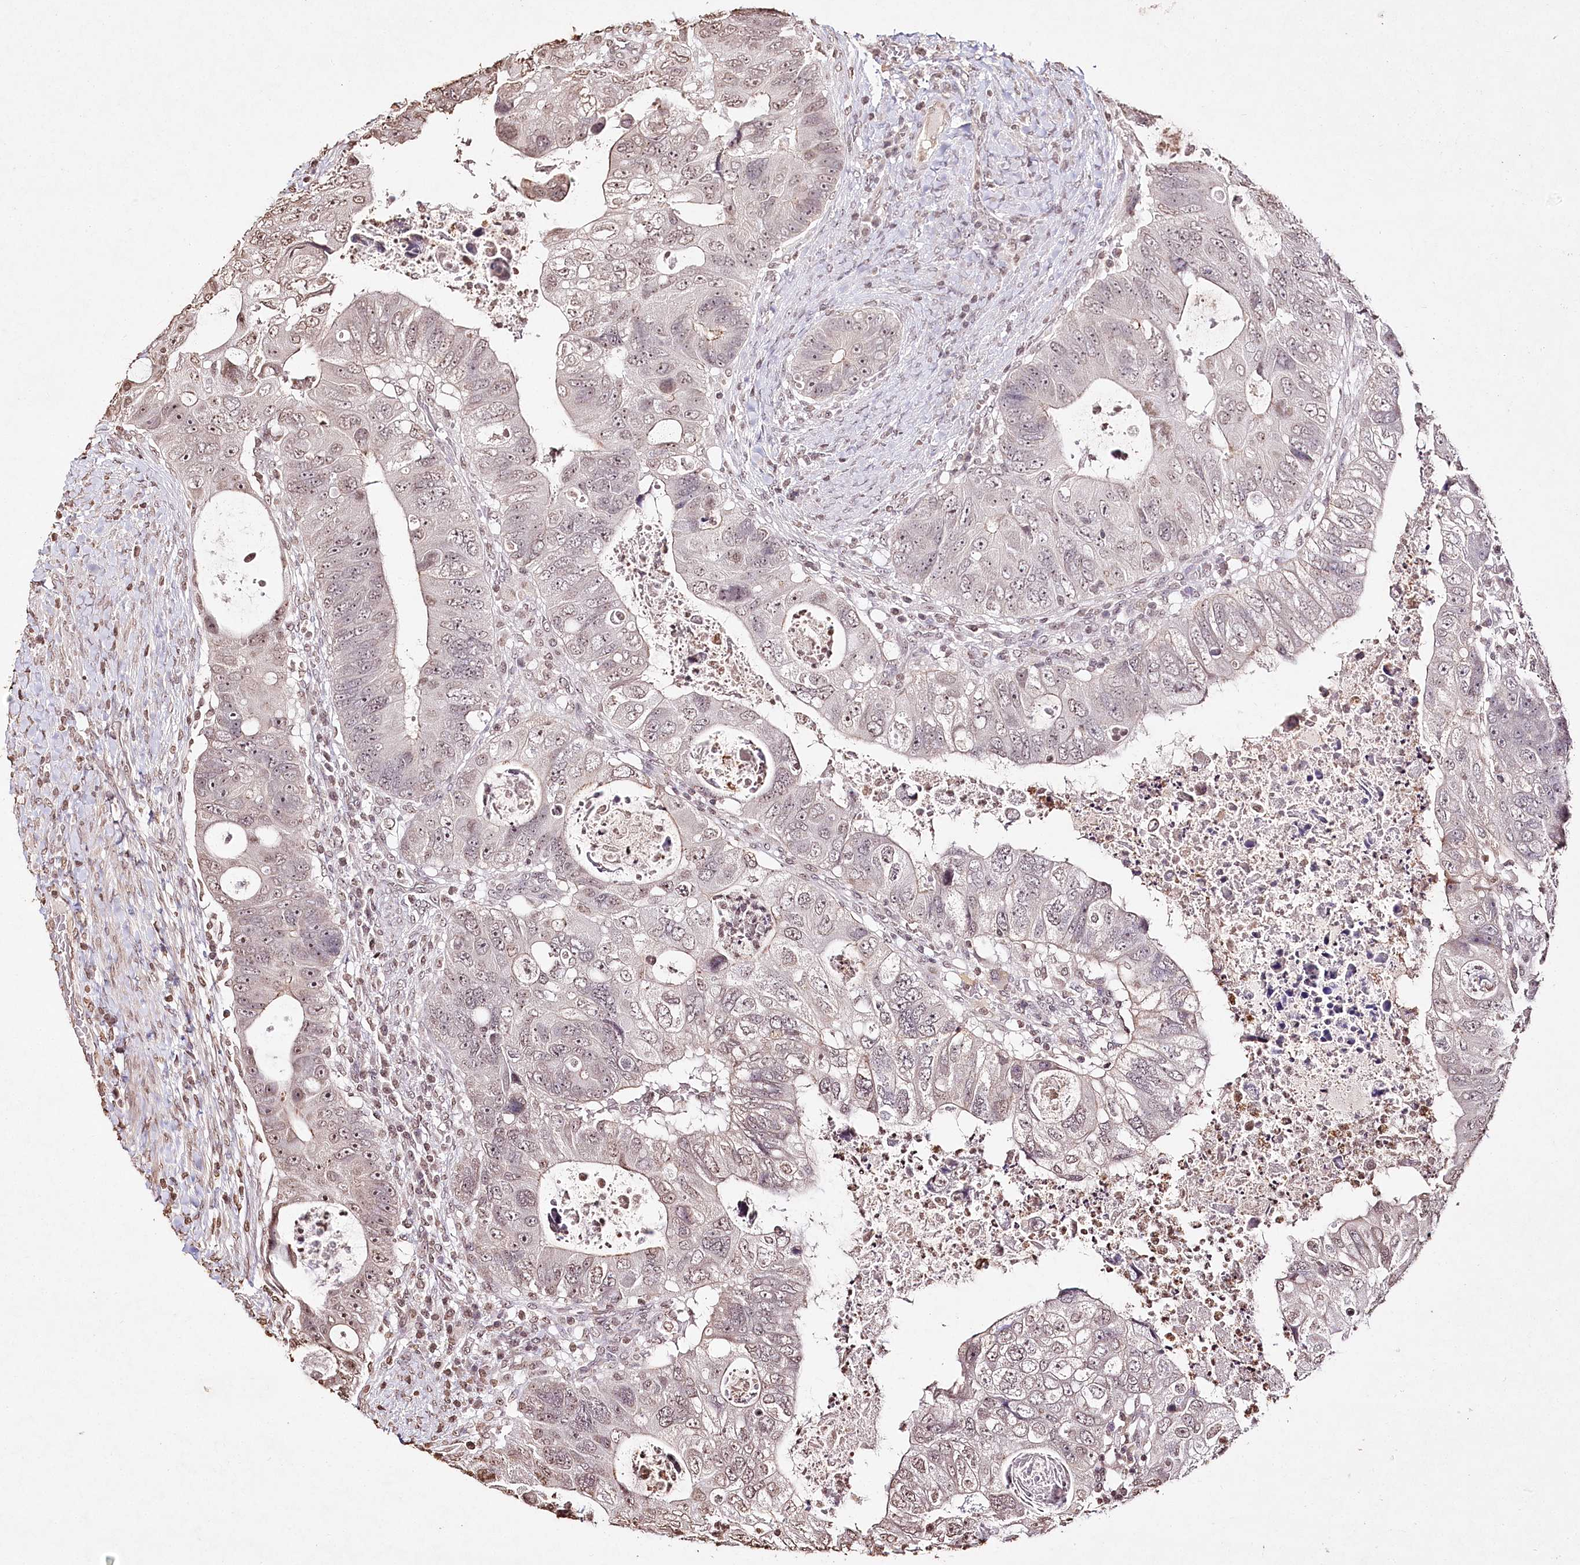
{"staining": {"intensity": "moderate", "quantity": "<25%", "location": "nuclear"}, "tissue": "colorectal cancer", "cell_type": "Tumor cells", "image_type": "cancer", "snomed": [{"axis": "morphology", "description": "Adenocarcinoma, NOS"}, {"axis": "topography", "description": "Rectum"}], "caption": "Tumor cells reveal low levels of moderate nuclear positivity in about <25% of cells in adenocarcinoma (colorectal).", "gene": "DMXL1", "patient": {"sex": "male", "age": 59}}